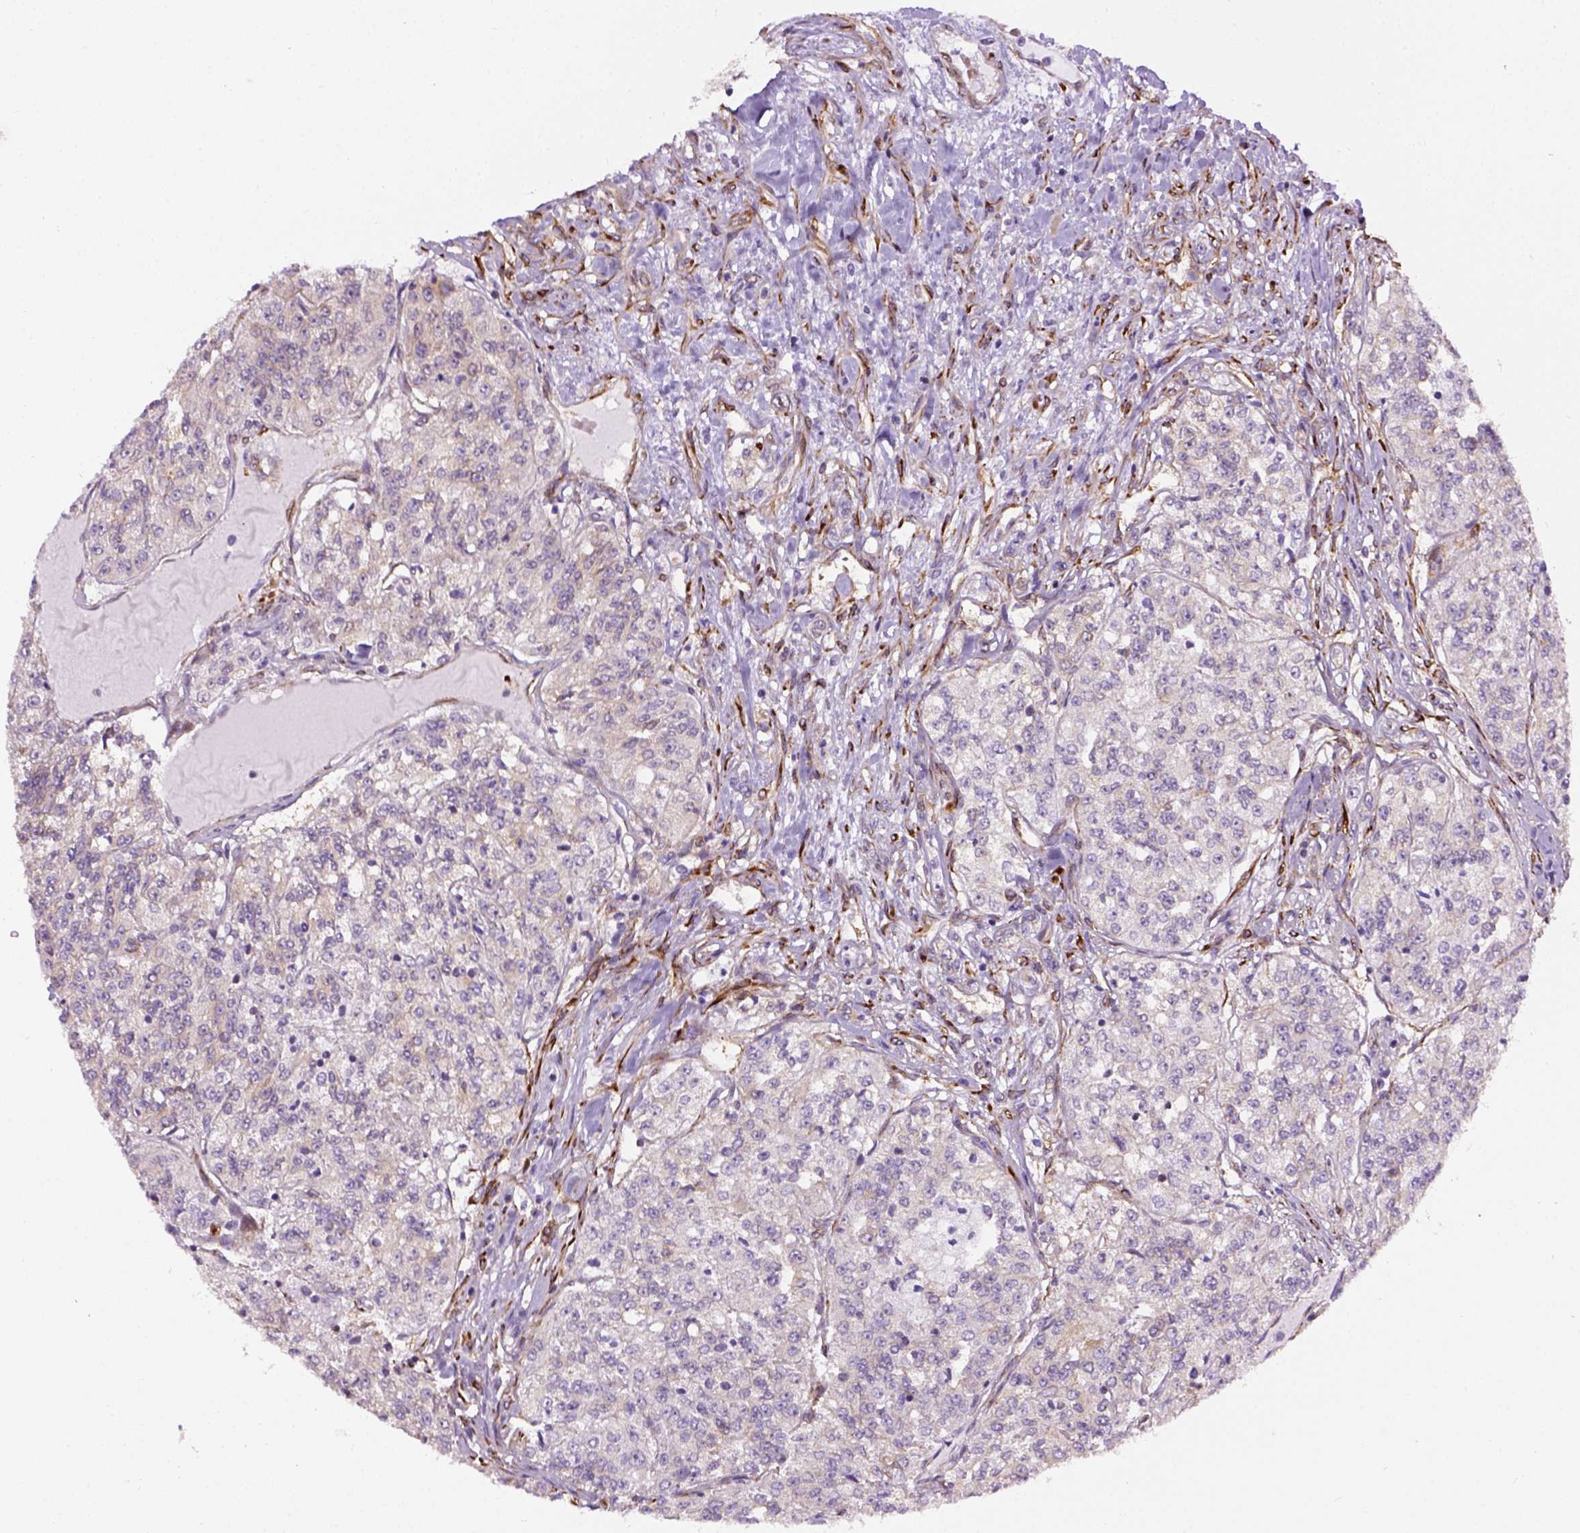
{"staining": {"intensity": "negative", "quantity": "none", "location": "none"}, "tissue": "renal cancer", "cell_type": "Tumor cells", "image_type": "cancer", "snomed": [{"axis": "morphology", "description": "Adenocarcinoma, NOS"}, {"axis": "topography", "description": "Kidney"}], "caption": "High power microscopy micrograph of an IHC micrograph of renal cancer (adenocarcinoma), revealing no significant staining in tumor cells.", "gene": "KAZN", "patient": {"sex": "female", "age": 63}}